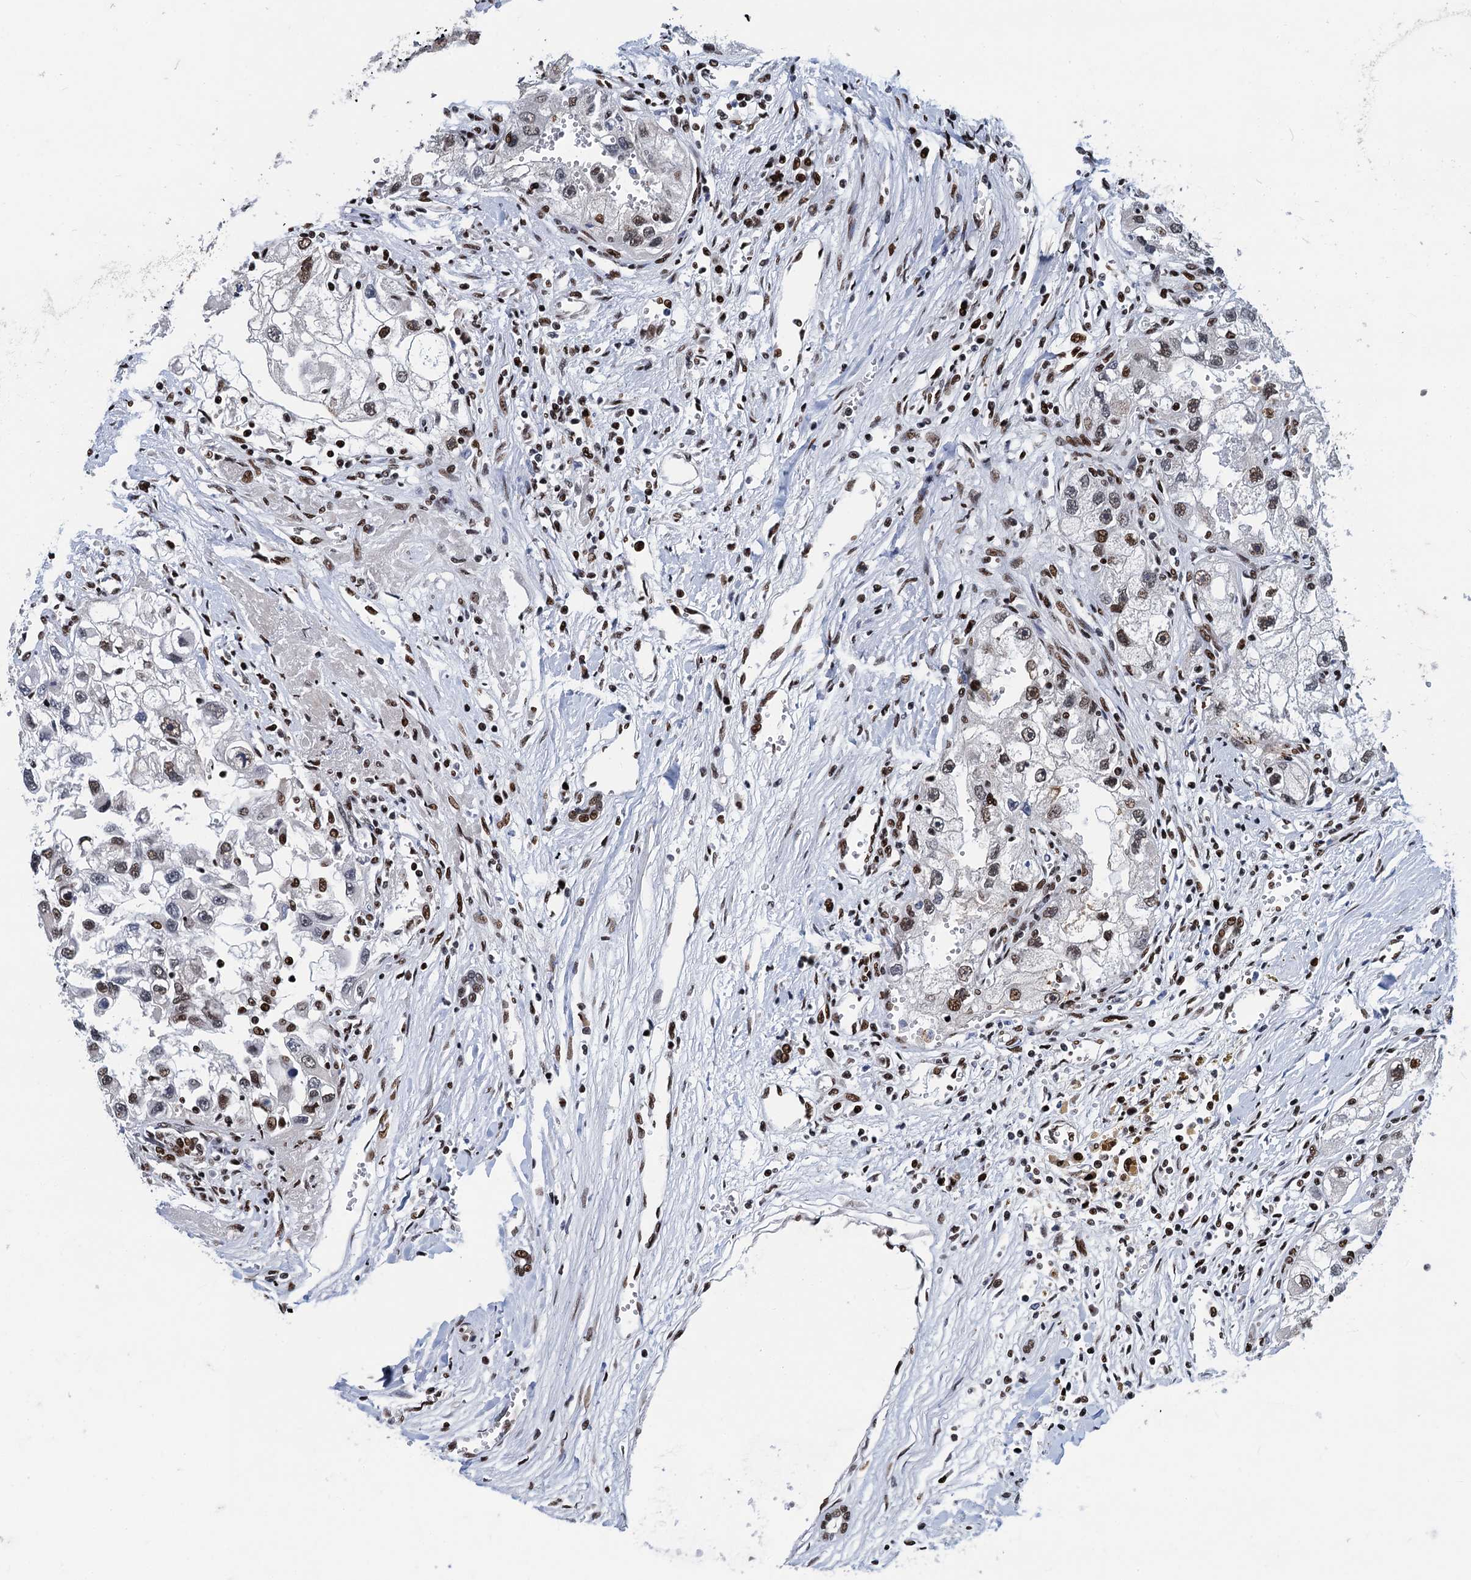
{"staining": {"intensity": "strong", "quantity": "25%-75%", "location": "nuclear"}, "tissue": "renal cancer", "cell_type": "Tumor cells", "image_type": "cancer", "snomed": [{"axis": "morphology", "description": "Adenocarcinoma, NOS"}, {"axis": "topography", "description": "Kidney"}], "caption": "An image of human adenocarcinoma (renal) stained for a protein demonstrates strong nuclear brown staining in tumor cells. (DAB = brown stain, brightfield microscopy at high magnification).", "gene": "PPP4R1", "patient": {"sex": "male", "age": 63}}